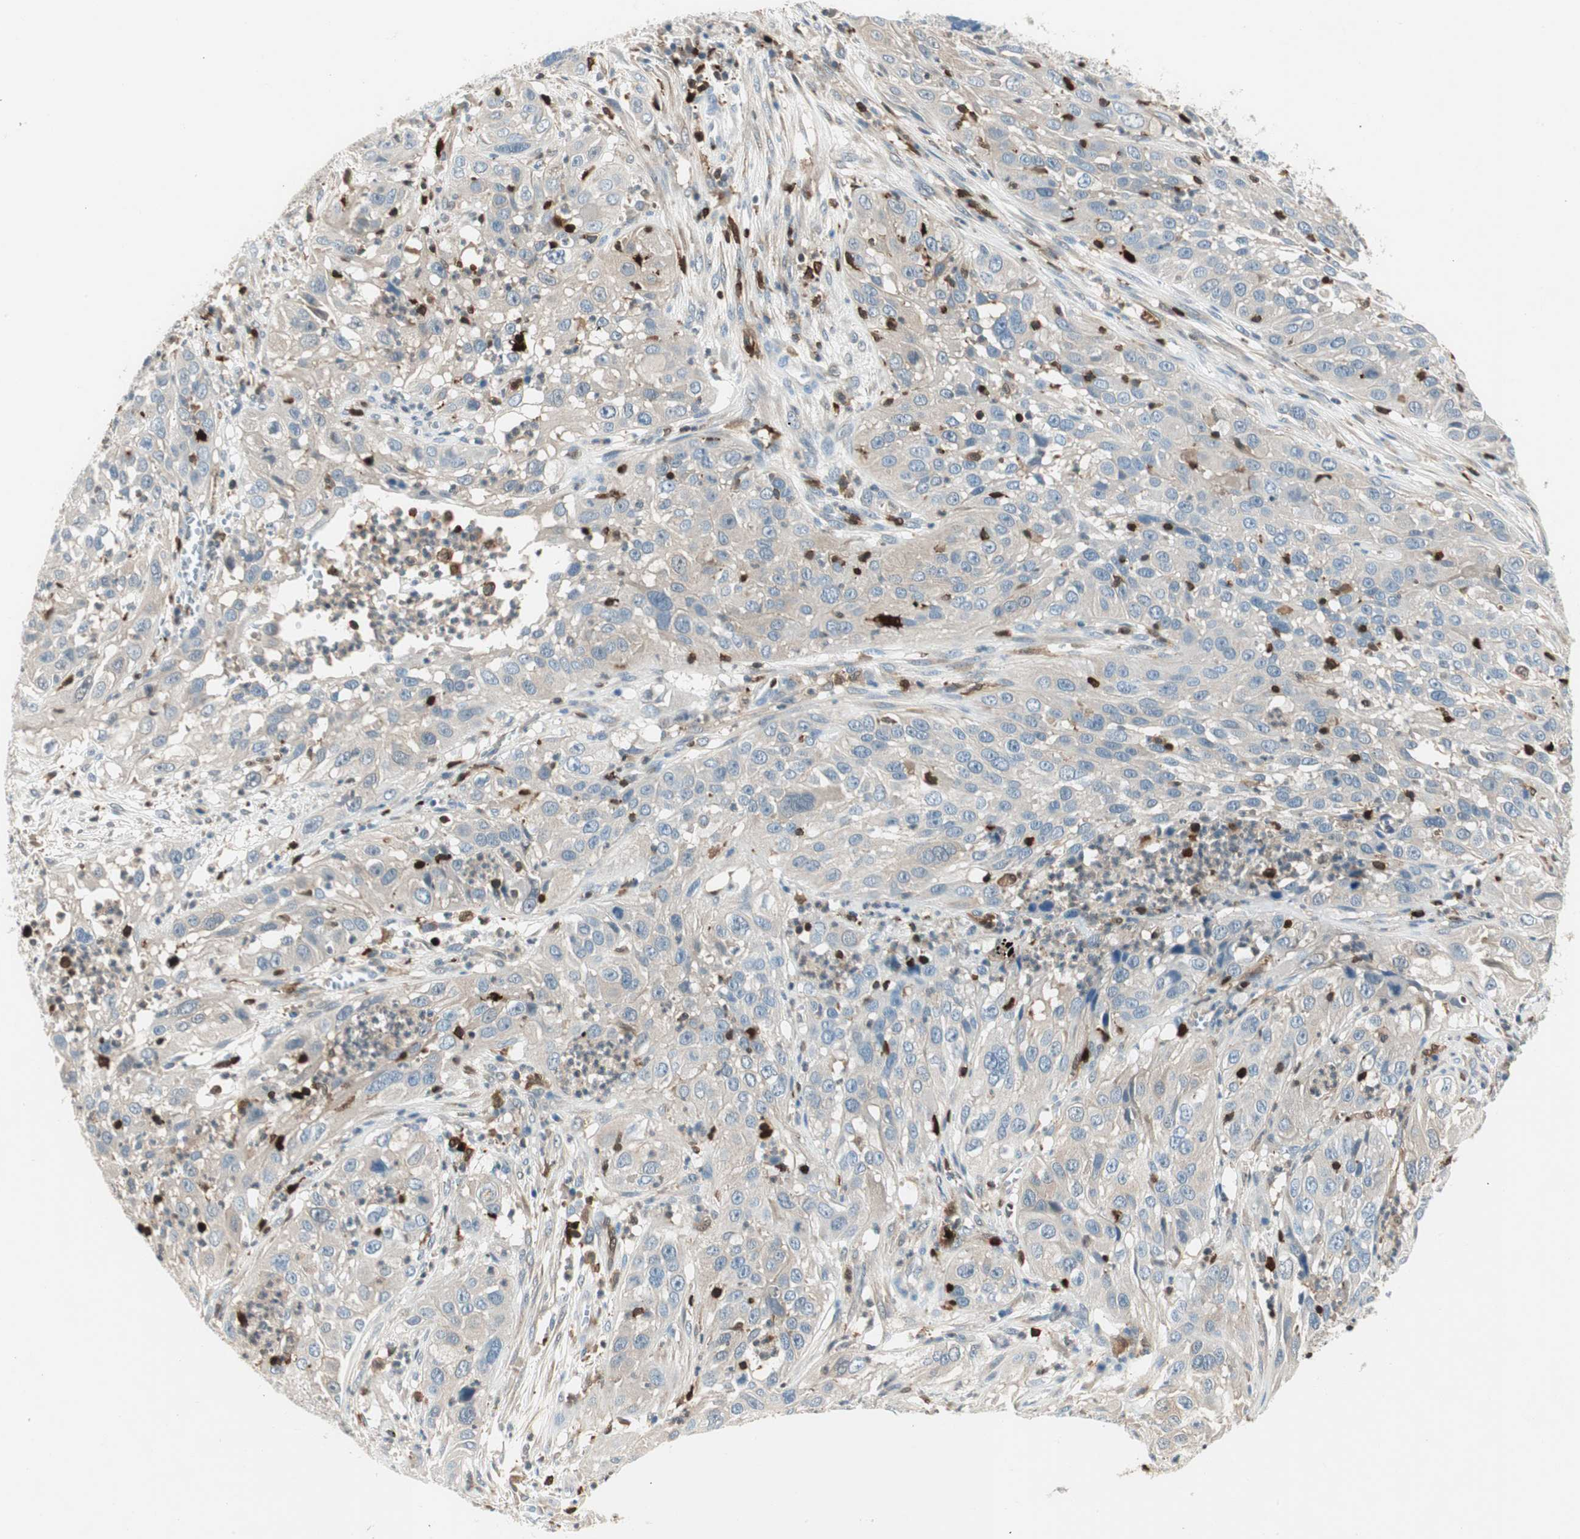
{"staining": {"intensity": "weak", "quantity": "25%-75%", "location": "cytoplasmic/membranous"}, "tissue": "cervical cancer", "cell_type": "Tumor cells", "image_type": "cancer", "snomed": [{"axis": "morphology", "description": "Squamous cell carcinoma, NOS"}, {"axis": "topography", "description": "Cervix"}], "caption": "Cervical squamous cell carcinoma stained for a protein displays weak cytoplasmic/membranous positivity in tumor cells.", "gene": "COTL1", "patient": {"sex": "female", "age": 32}}